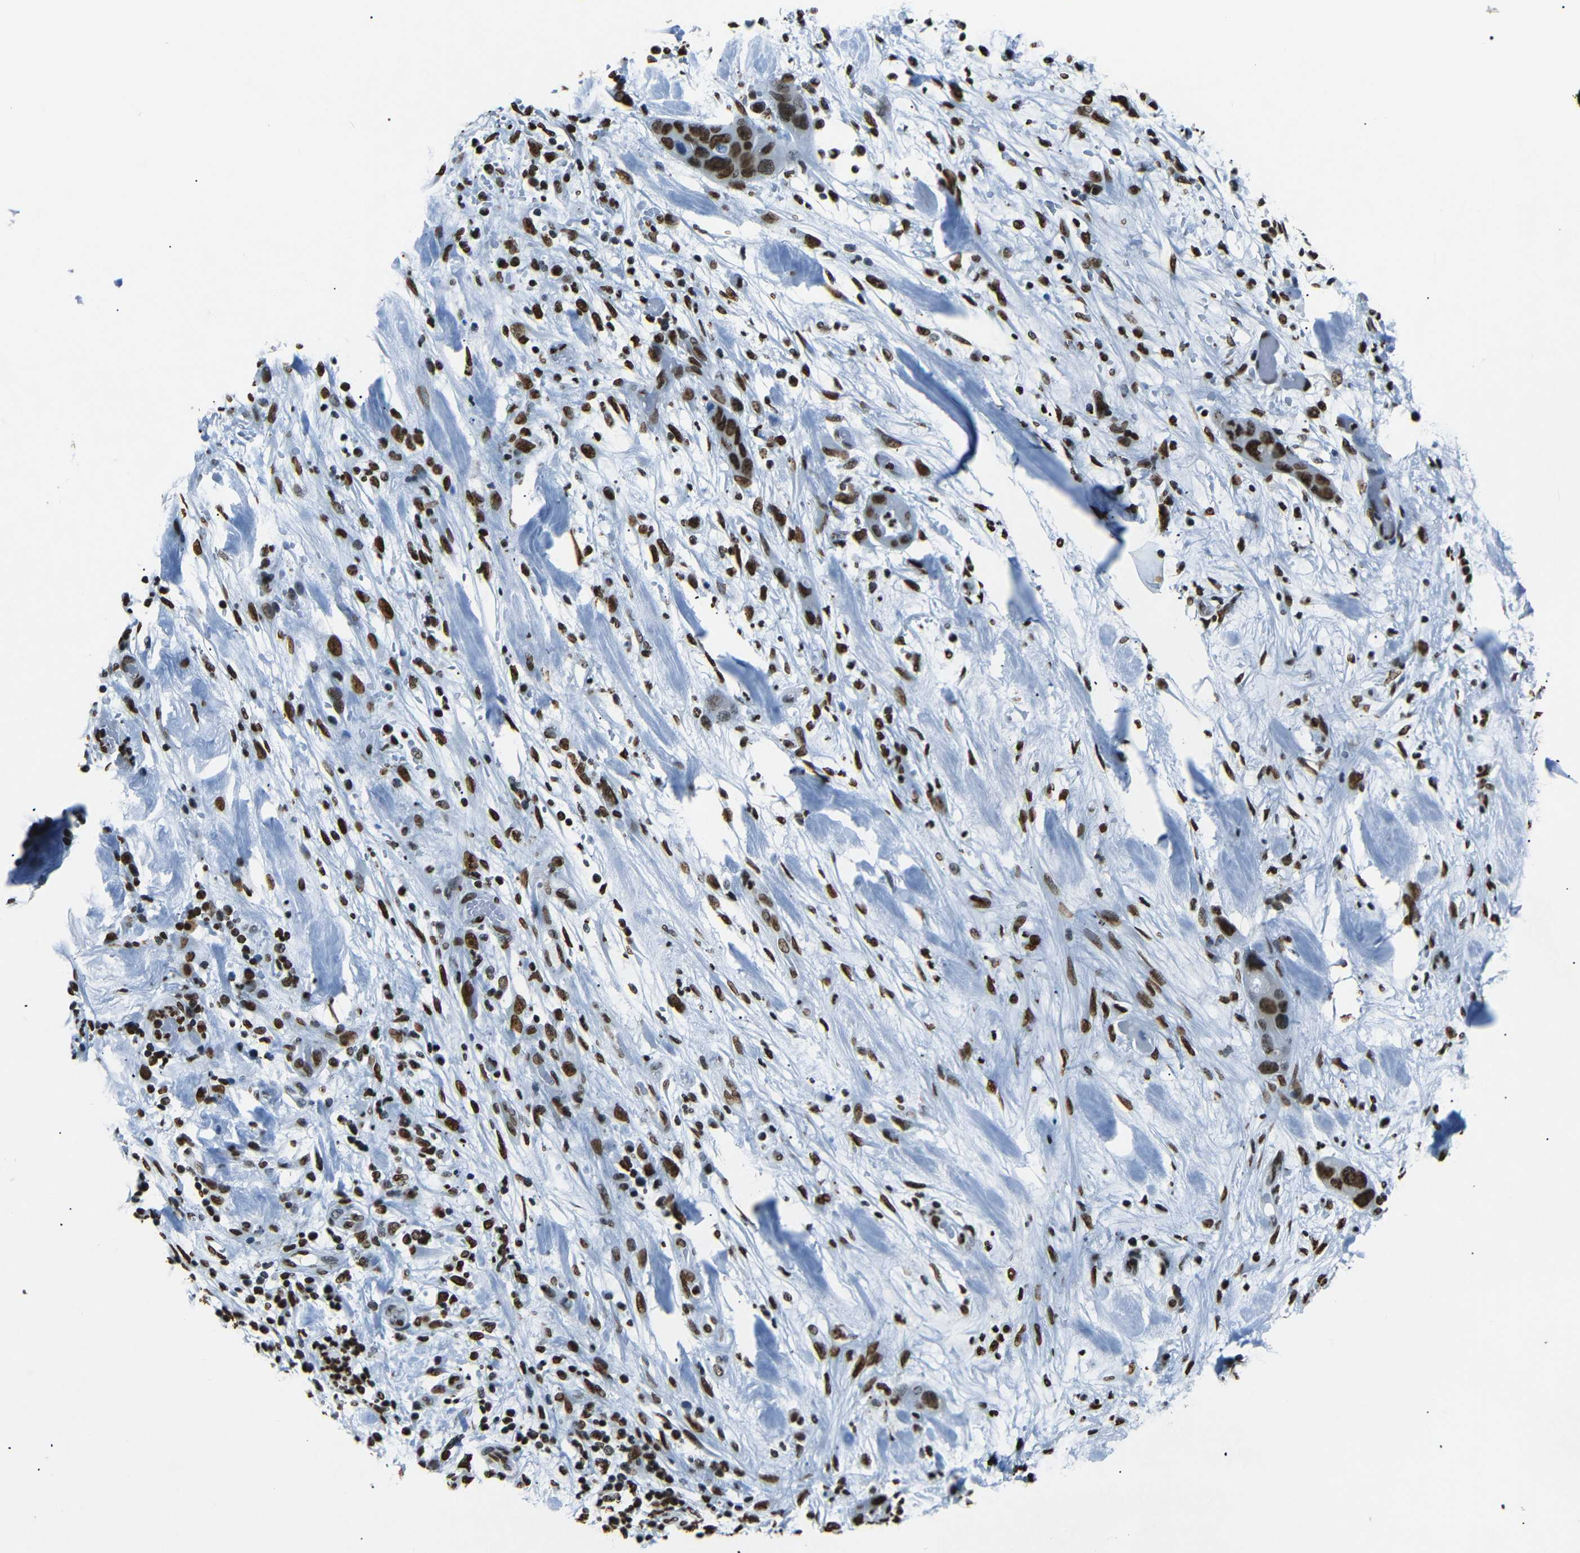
{"staining": {"intensity": "strong", "quantity": ">75%", "location": "nuclear"}, "tissue": "pancreatic cancer", "cell_type": "Tumor cells", "image_type": "cancer", "snomed": [{"axis": "morphology", "description": "Adenocarcinoma, NOS"}, {"axis": "topography", "description": "Pancreas"}], "caption": "Immunohistochemical staining of human adenocarcinoma (pancreatic) reveals high levels of strong nuclear protein positivity in approximately >75% of tumor cells.", "gene": "HMGN1", "patient": {"sex": "female", "age": 71}}